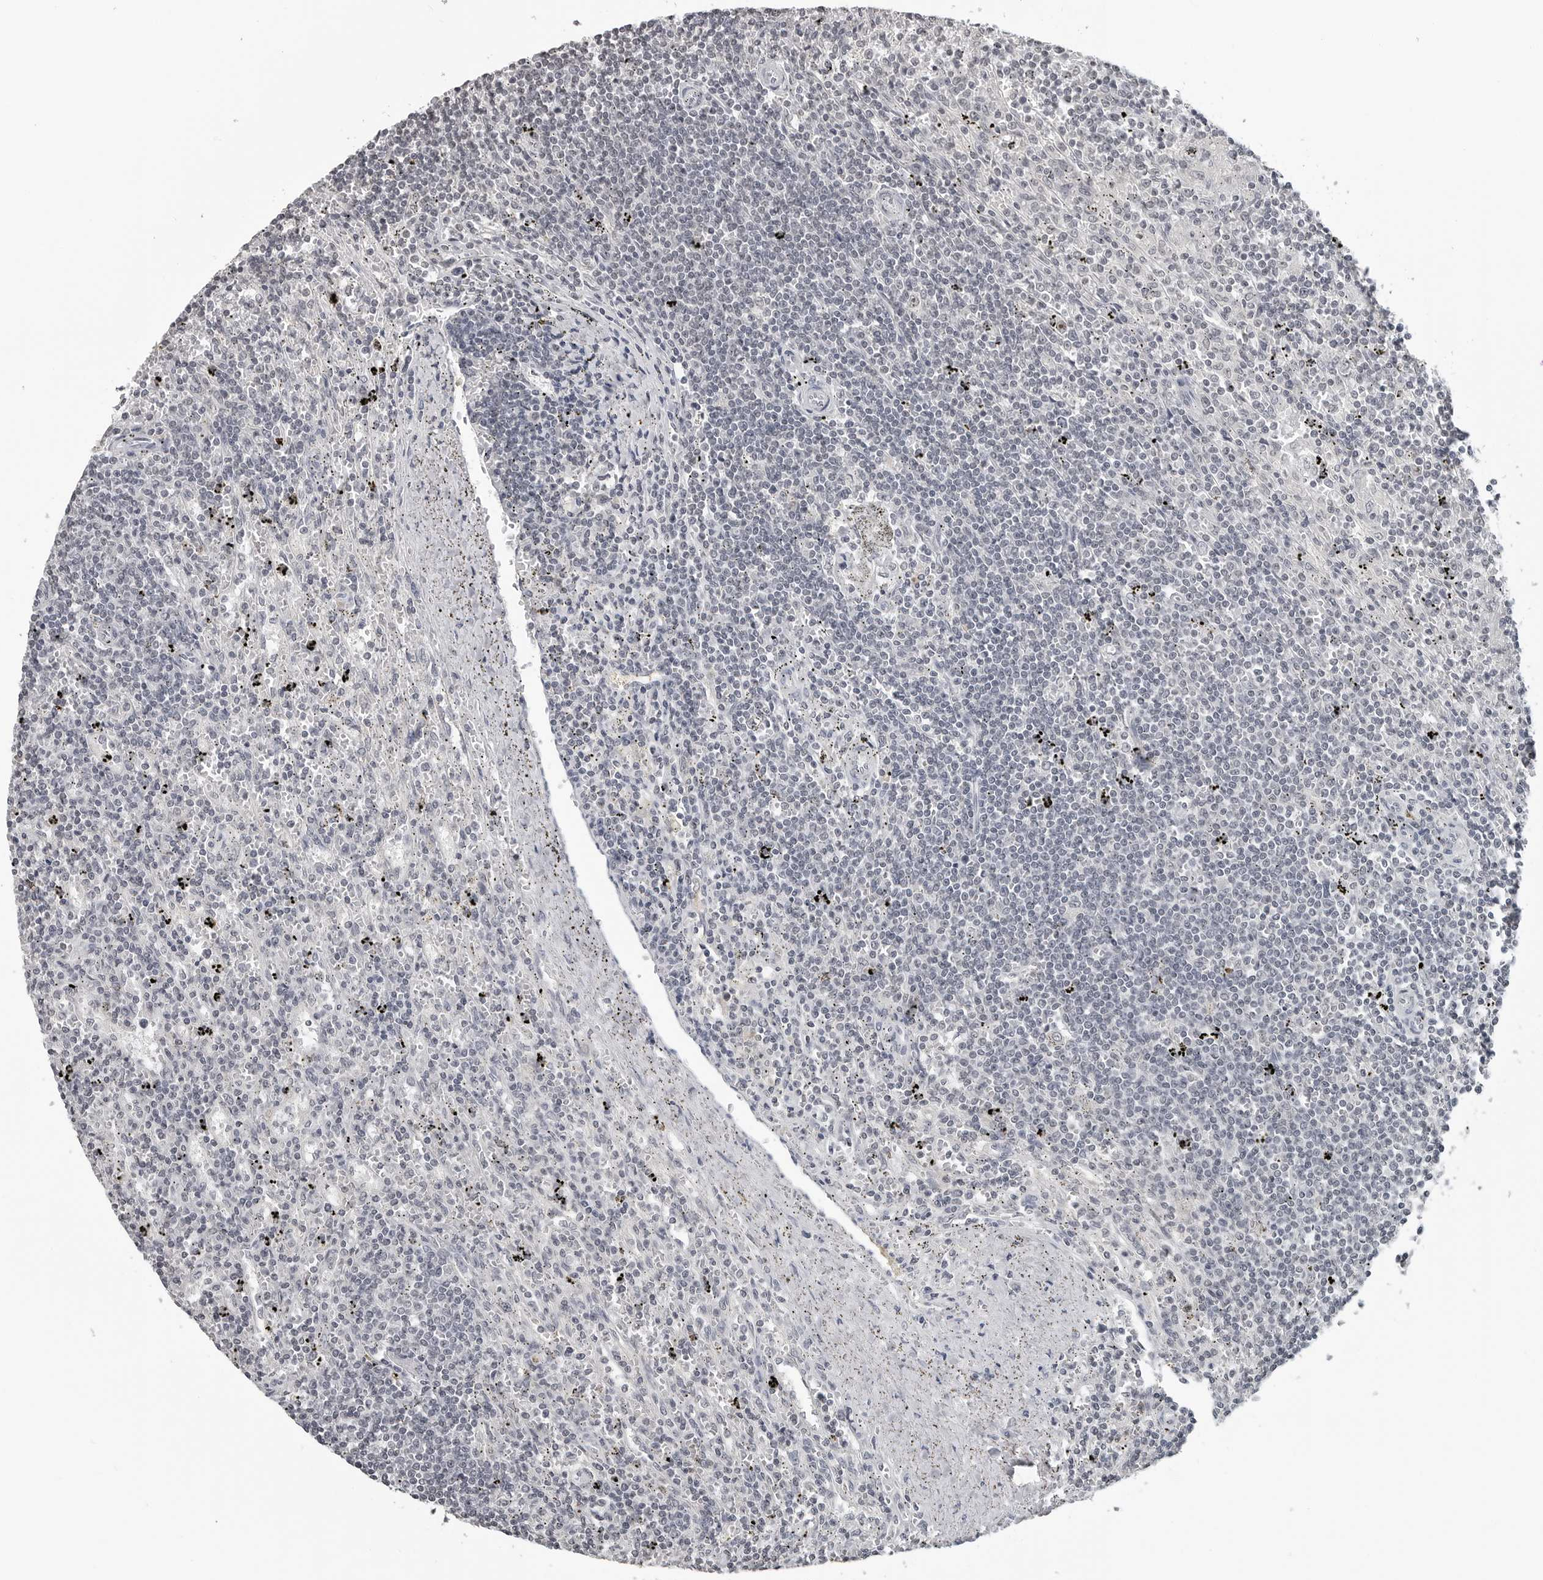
{"staining": {"intensity": "negative", "quantity": "none", "location": "none"}, "tissue": "lymphoma", "cell_type": "Tumor cells", "image_type": "cancer", "snomed": [{"axis": "morphology", "description": "Malignant lymphoma, non-Hodgkin's type, Low grade"}, {"axis": "topography", "description": "Spleen"}], "caption": "This photomicrograph is of lymphoma stained with IHC to label a protein in brown with the nuclei are counter-stained blue. There is no expression in tumor cells.", "gene": "DDX54", "patient": {"sex": "male", "age": 76}}